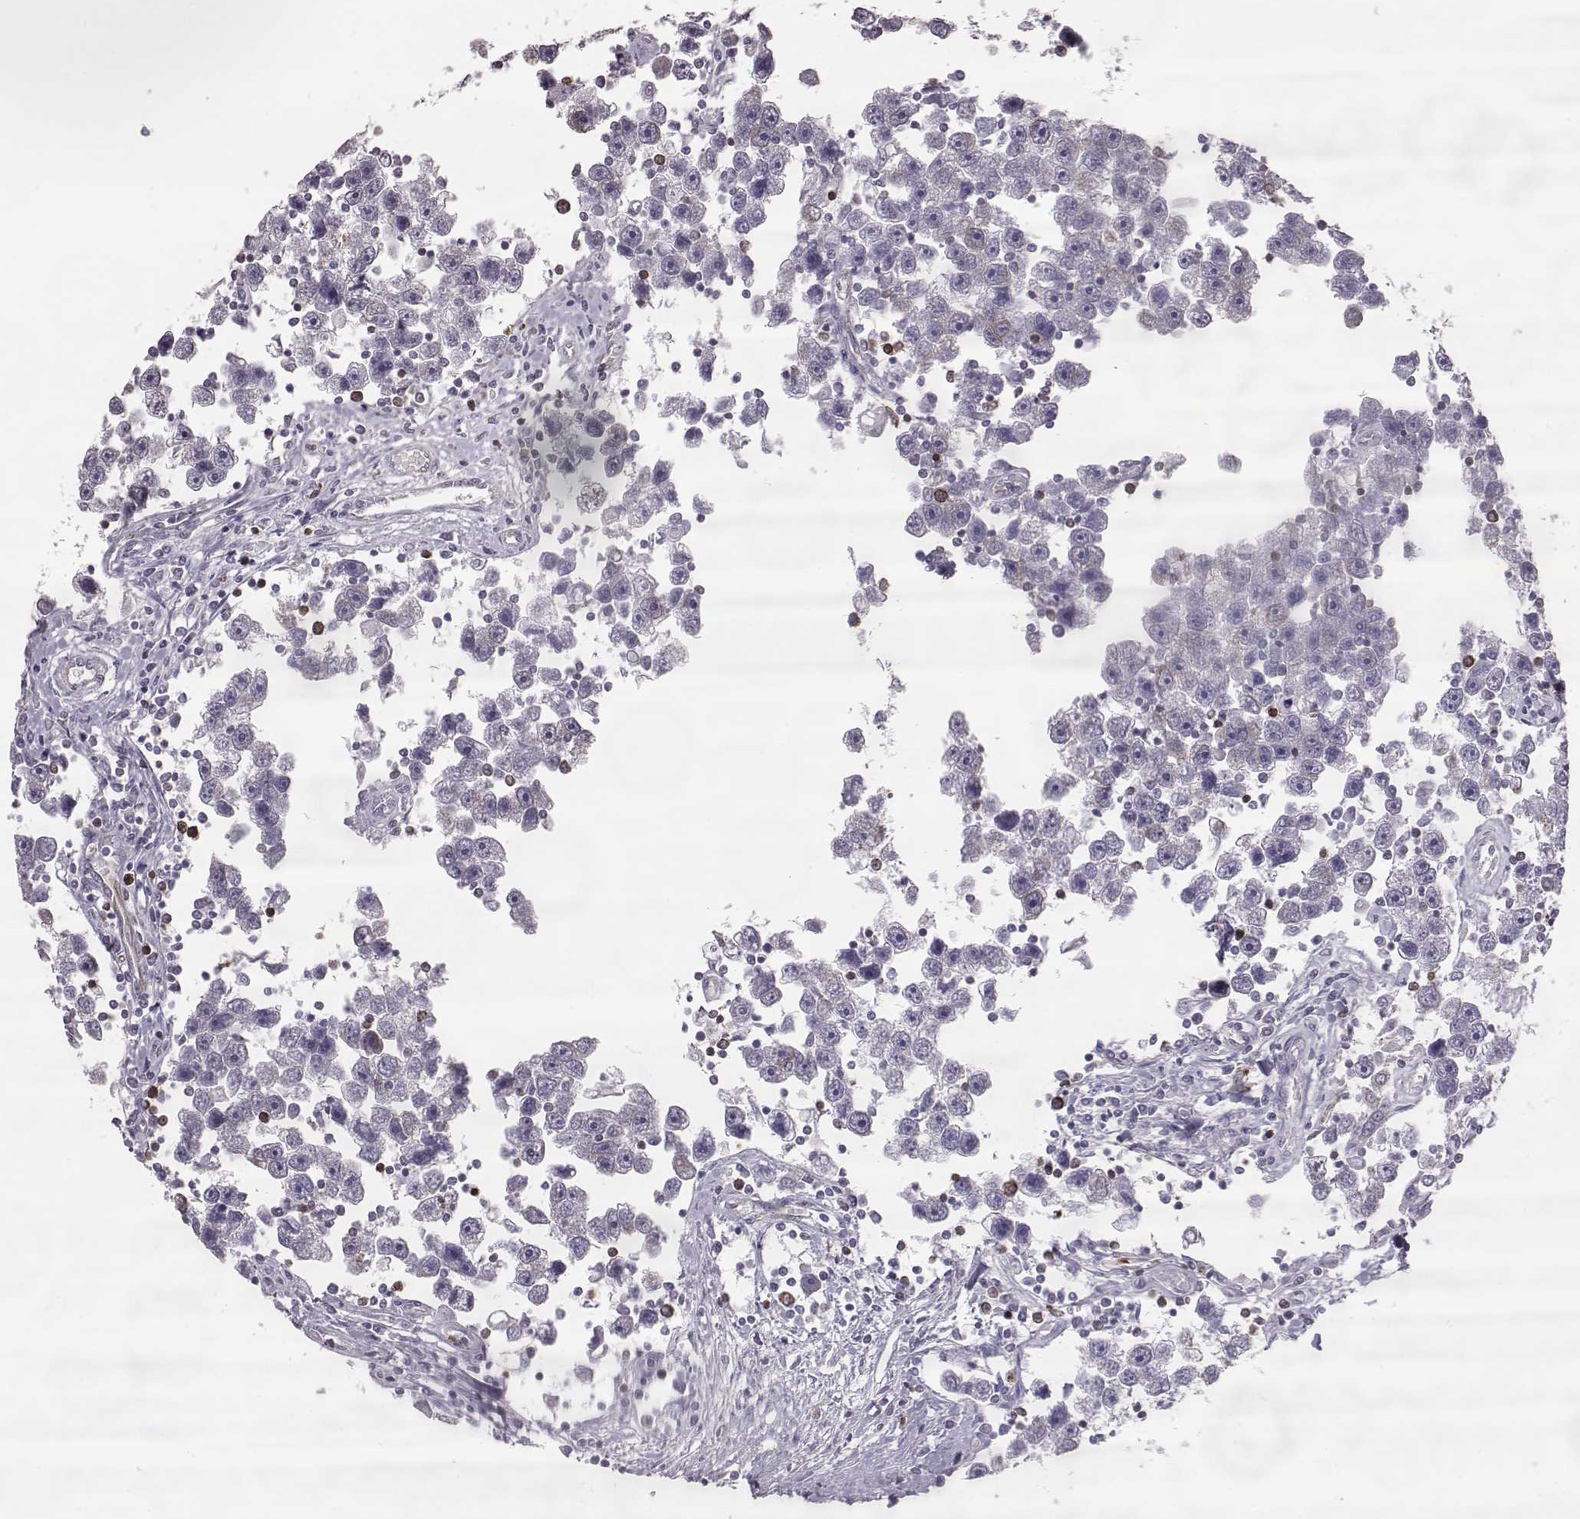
{"staining": {"intensity": "negative", "quantity": "none", "location": "none"}, "tissue": "testis cancer", "cell_type": "Tumor cells", "image_type": "cancer", "snomed": [{"axis": "morphology", "description": "Seminoma, NOS"}, {"axis": "topography", "description": "Testis"}], "caption": "Human testis cancer (seminoma) stained for a protein using immunohistochemistry (IHC) displays no positivity in tumor cells.", "gene": "ELOVL5", "patient": {"sex": "male", "age": 30}}